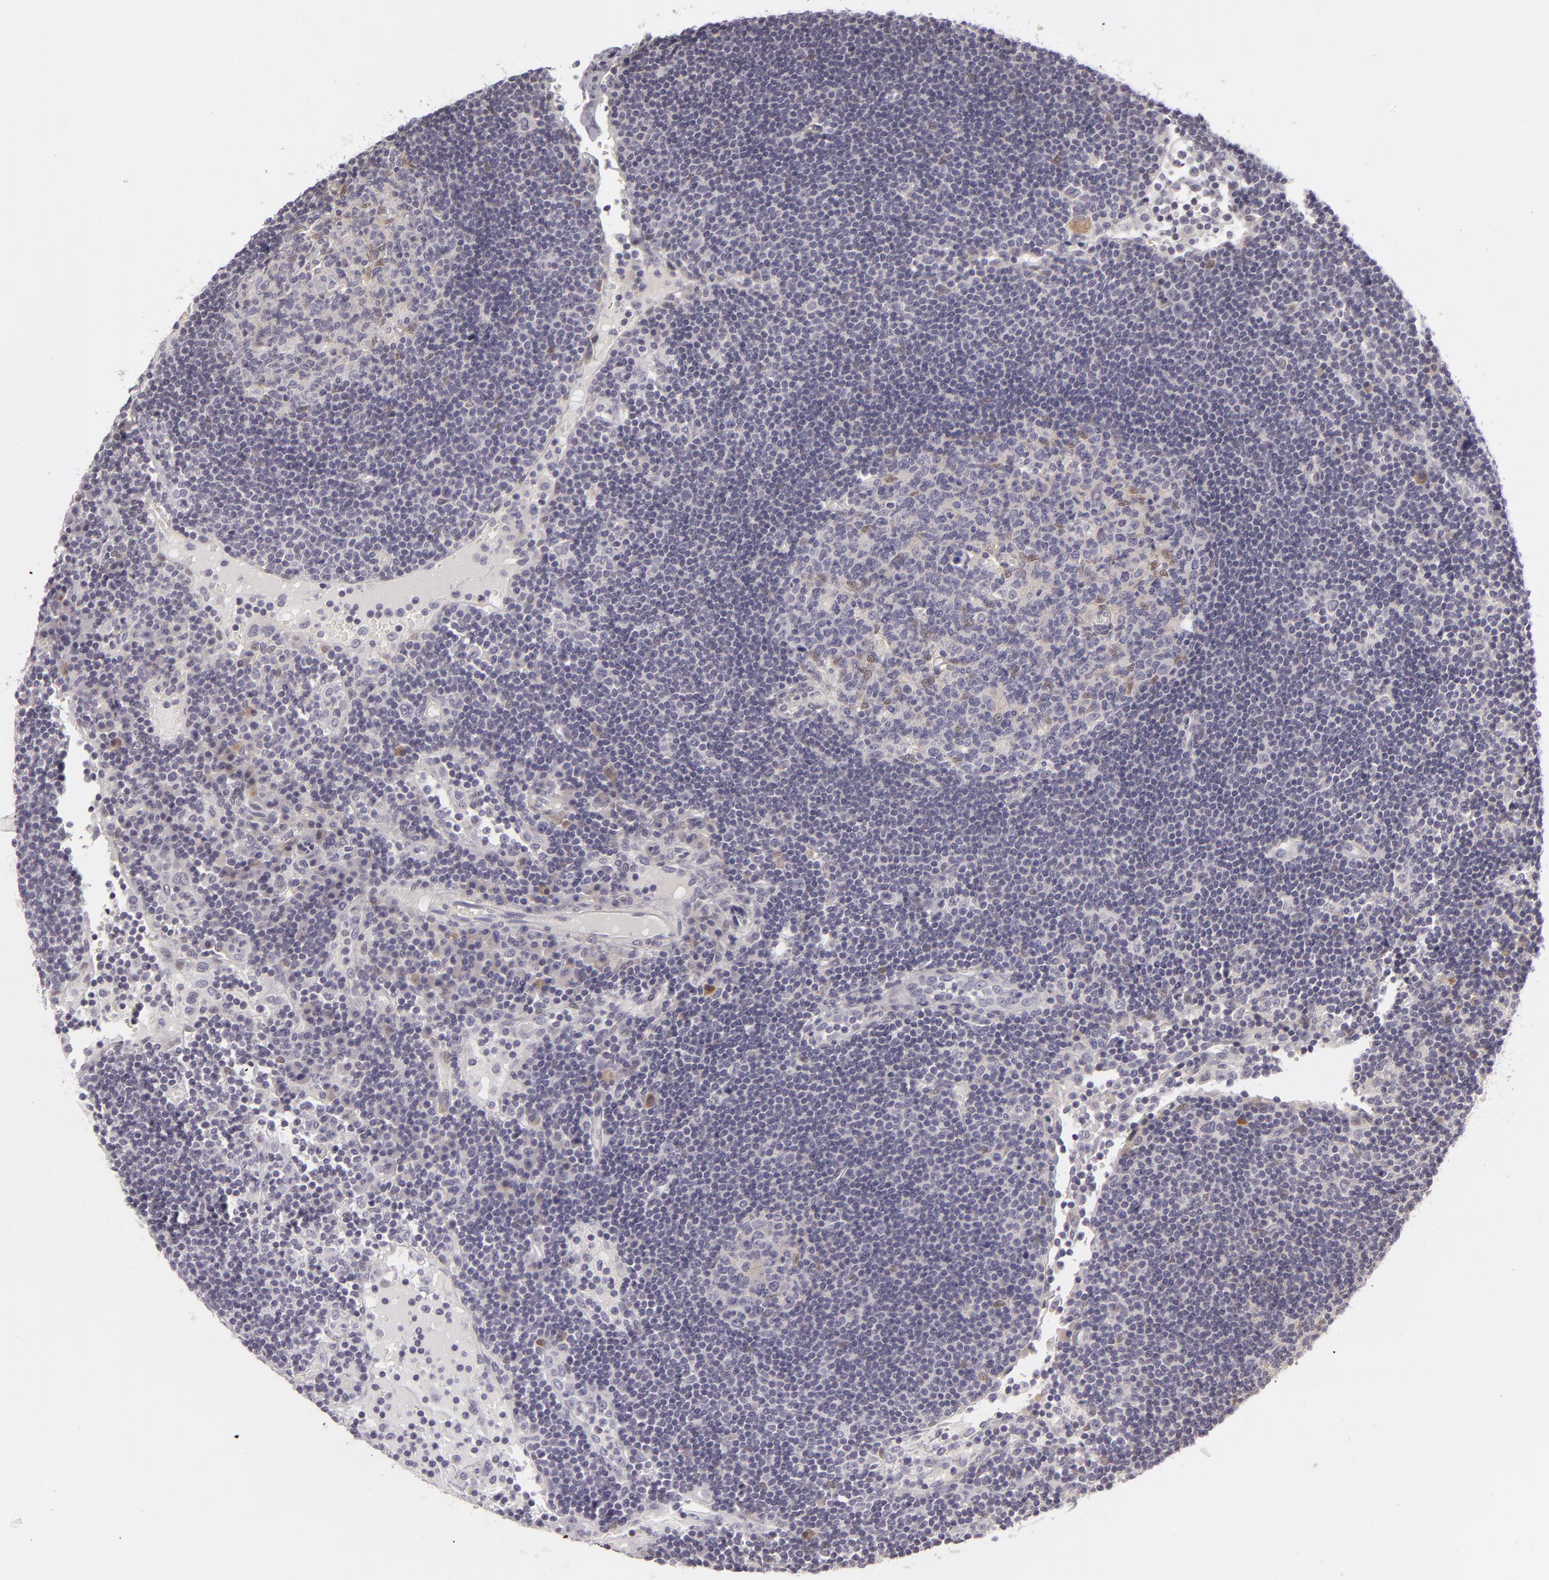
{"staining": {"intensity": "weak", "quantity": "<25%", "location": "nuclear"}, "tissue": "lymph node", "cell_type": "Germinal center cells", "image_type": "normal", "snomed": [{"axis": "morphology", "description": "Normal tissue, NOS"}, {"axis": "topography", "description": "Lymph node"}], "caption": "A high-resolution histopathology image shows immunohistochemistry (IHC) staining of normal lymph node, which exhibits no significant expression in germinal center cells.", "gene": "EFS", "patient": {"sex": "male", "age": 54}}